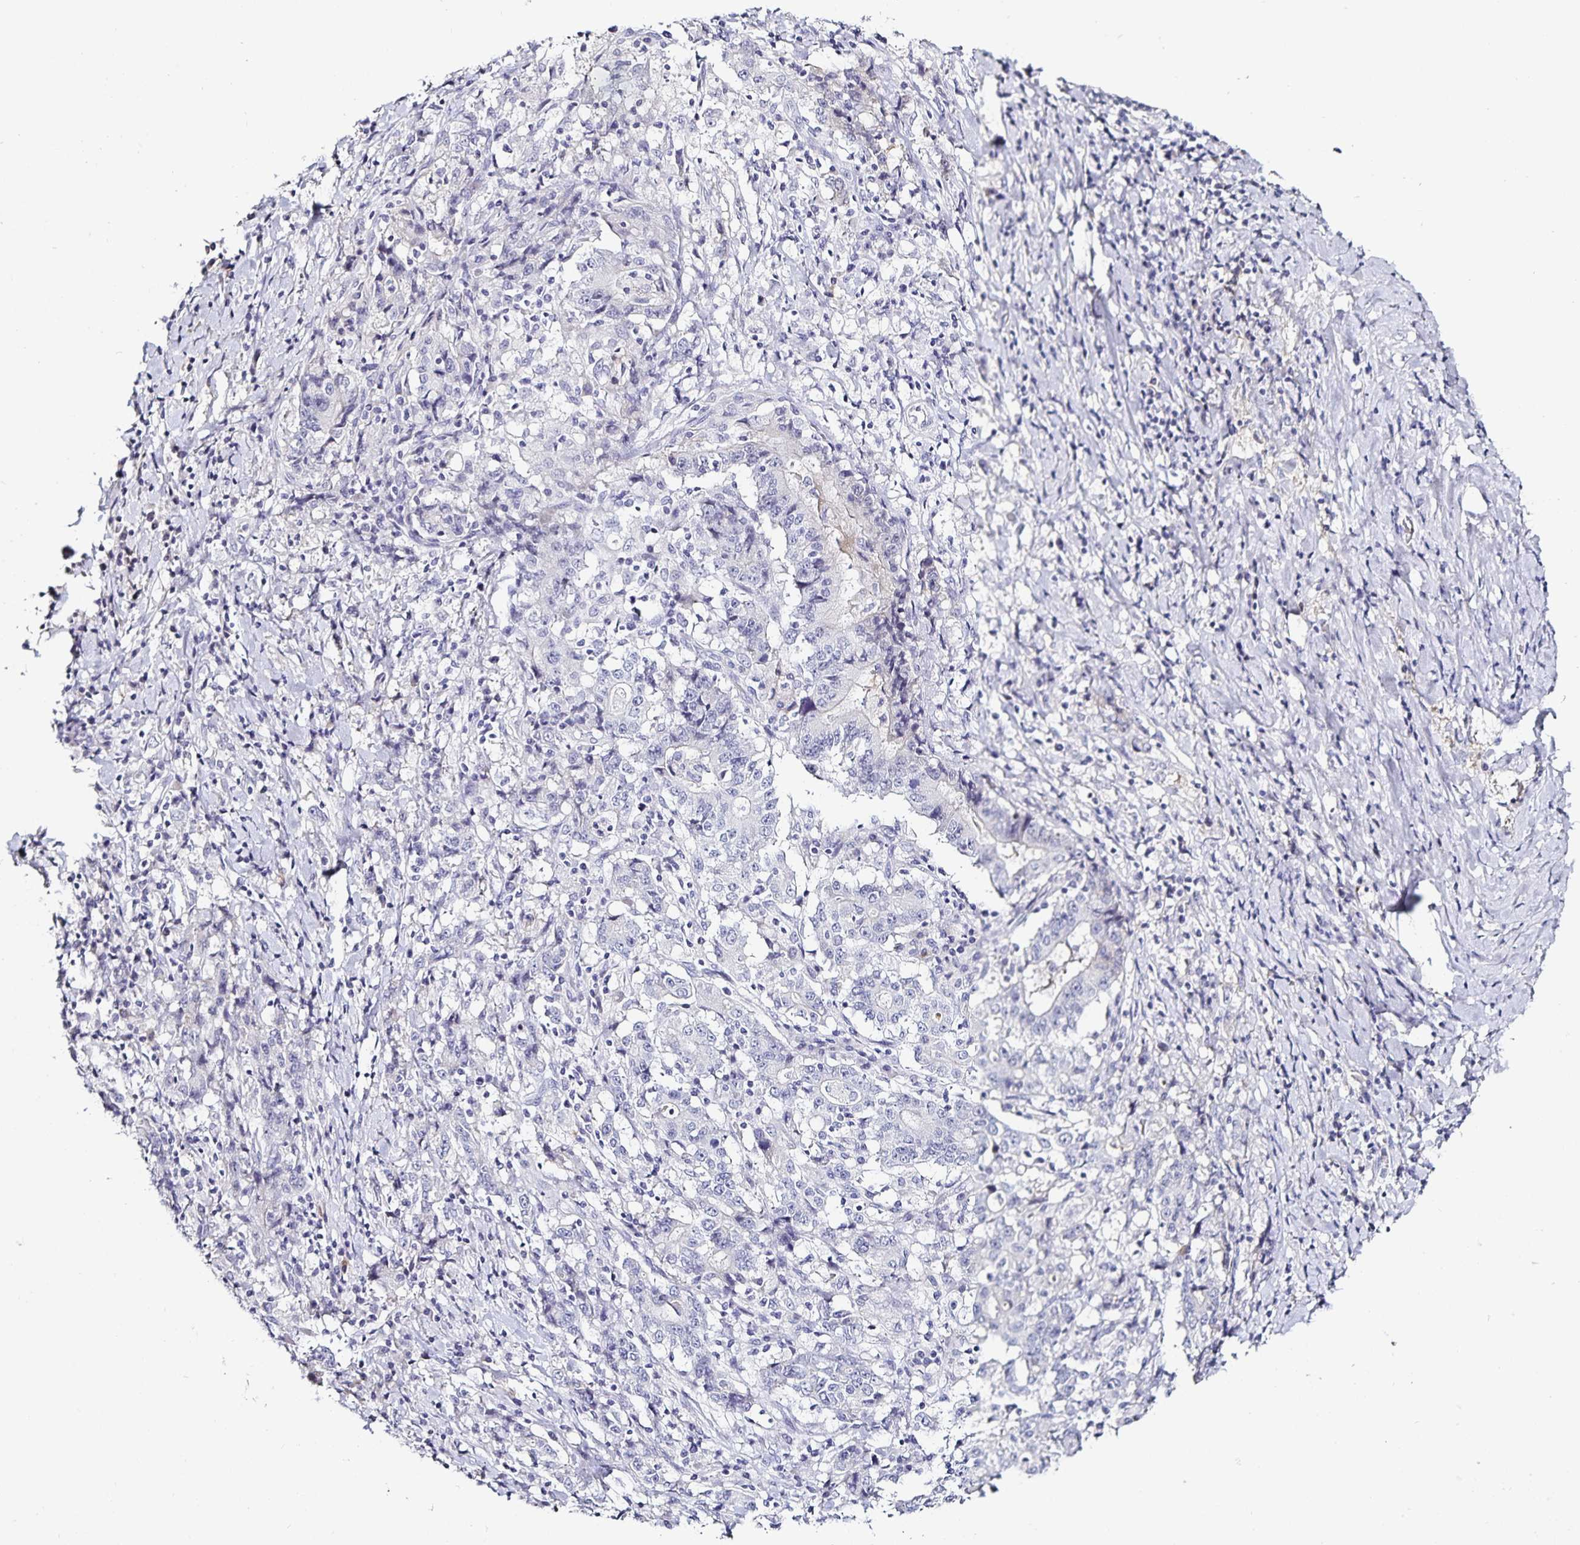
{"staining": {"intensity": "negative", "quantity": "none", "location": "none"}, "tissue": "stomach cancer", "cell_type": "Tumor cells", "image_type": "cancer", "snomed": [{"axis": "morphology", "description": "Normal tissue, NOS"}, {"axis": "morphology", "description": "Adenocarcinoma, NOS"}, {"axis": "topography", "description": "Stomach, upper"}, {"axis": "topography", "description": "Stomach"}], "caption": "Immunohistochemistry (IHC) image of stomach adenocarcinoma stained for a protein (brown), which shows no expression in tumor cells. (DAB immunohistochemistry with hematoxylin counter stain).", "gene": "TTR", "patient": {"sex": "male", "age": 59}}